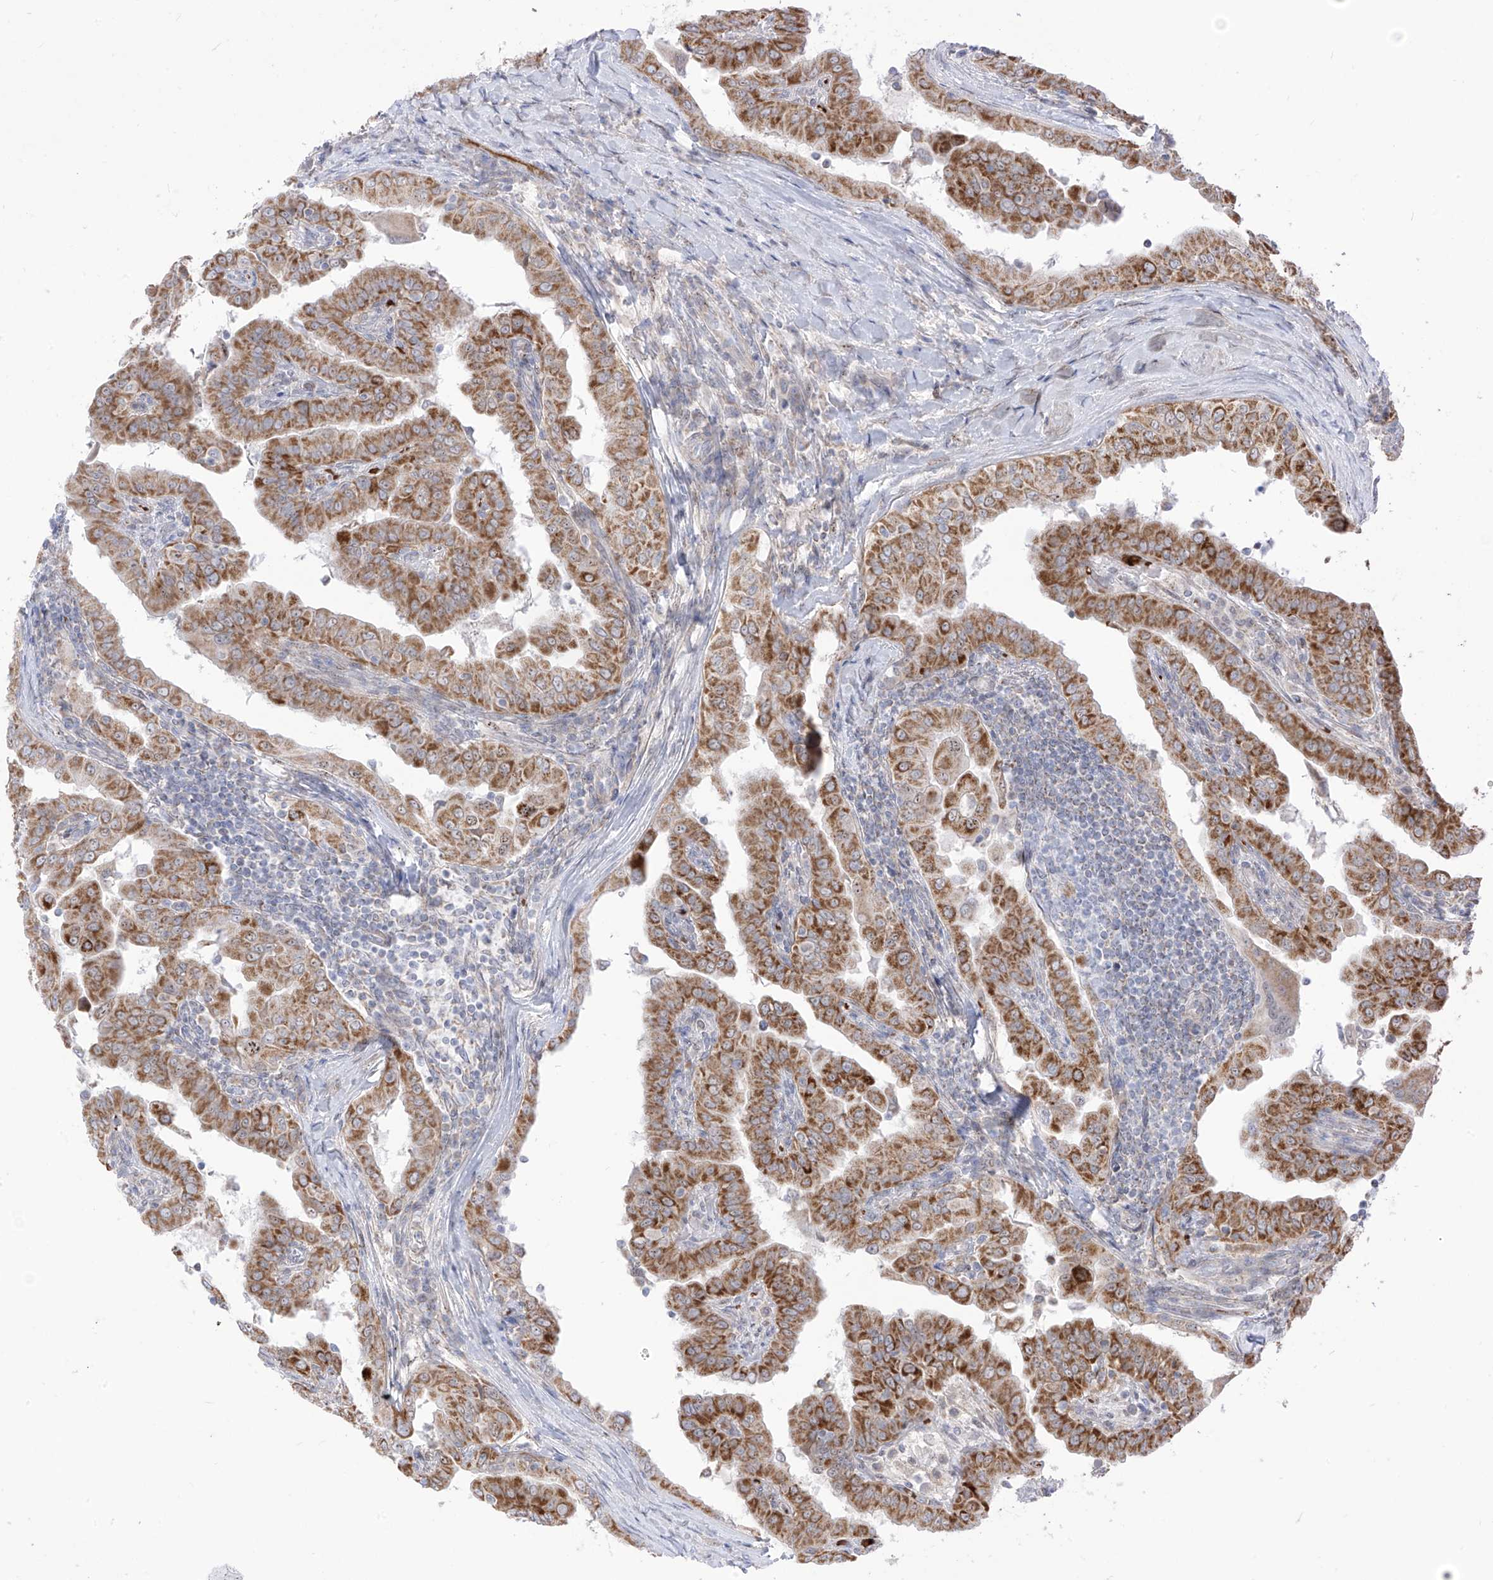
{"staining": {"intensity": "moderate", "quantity": ">75%", "location": "cytoplasmic/membranous"}, "tissue": "thyroid cancer", "cell_type": "Tumor cells", "image_type": "cancer", "snomed": [{"axis": "morphology", "description": "Papillary adenocarcinoma, NOS"}, {"axis": "topography", "description": "Thyroid gland"}], "caption": "A brown stain shows moderate cytoplasmic/membranous expression of a protein in human thyroid cancer tumor cells.", "gene": "ARHGEF40", "patient": {"sex": "male", "age": 33}}